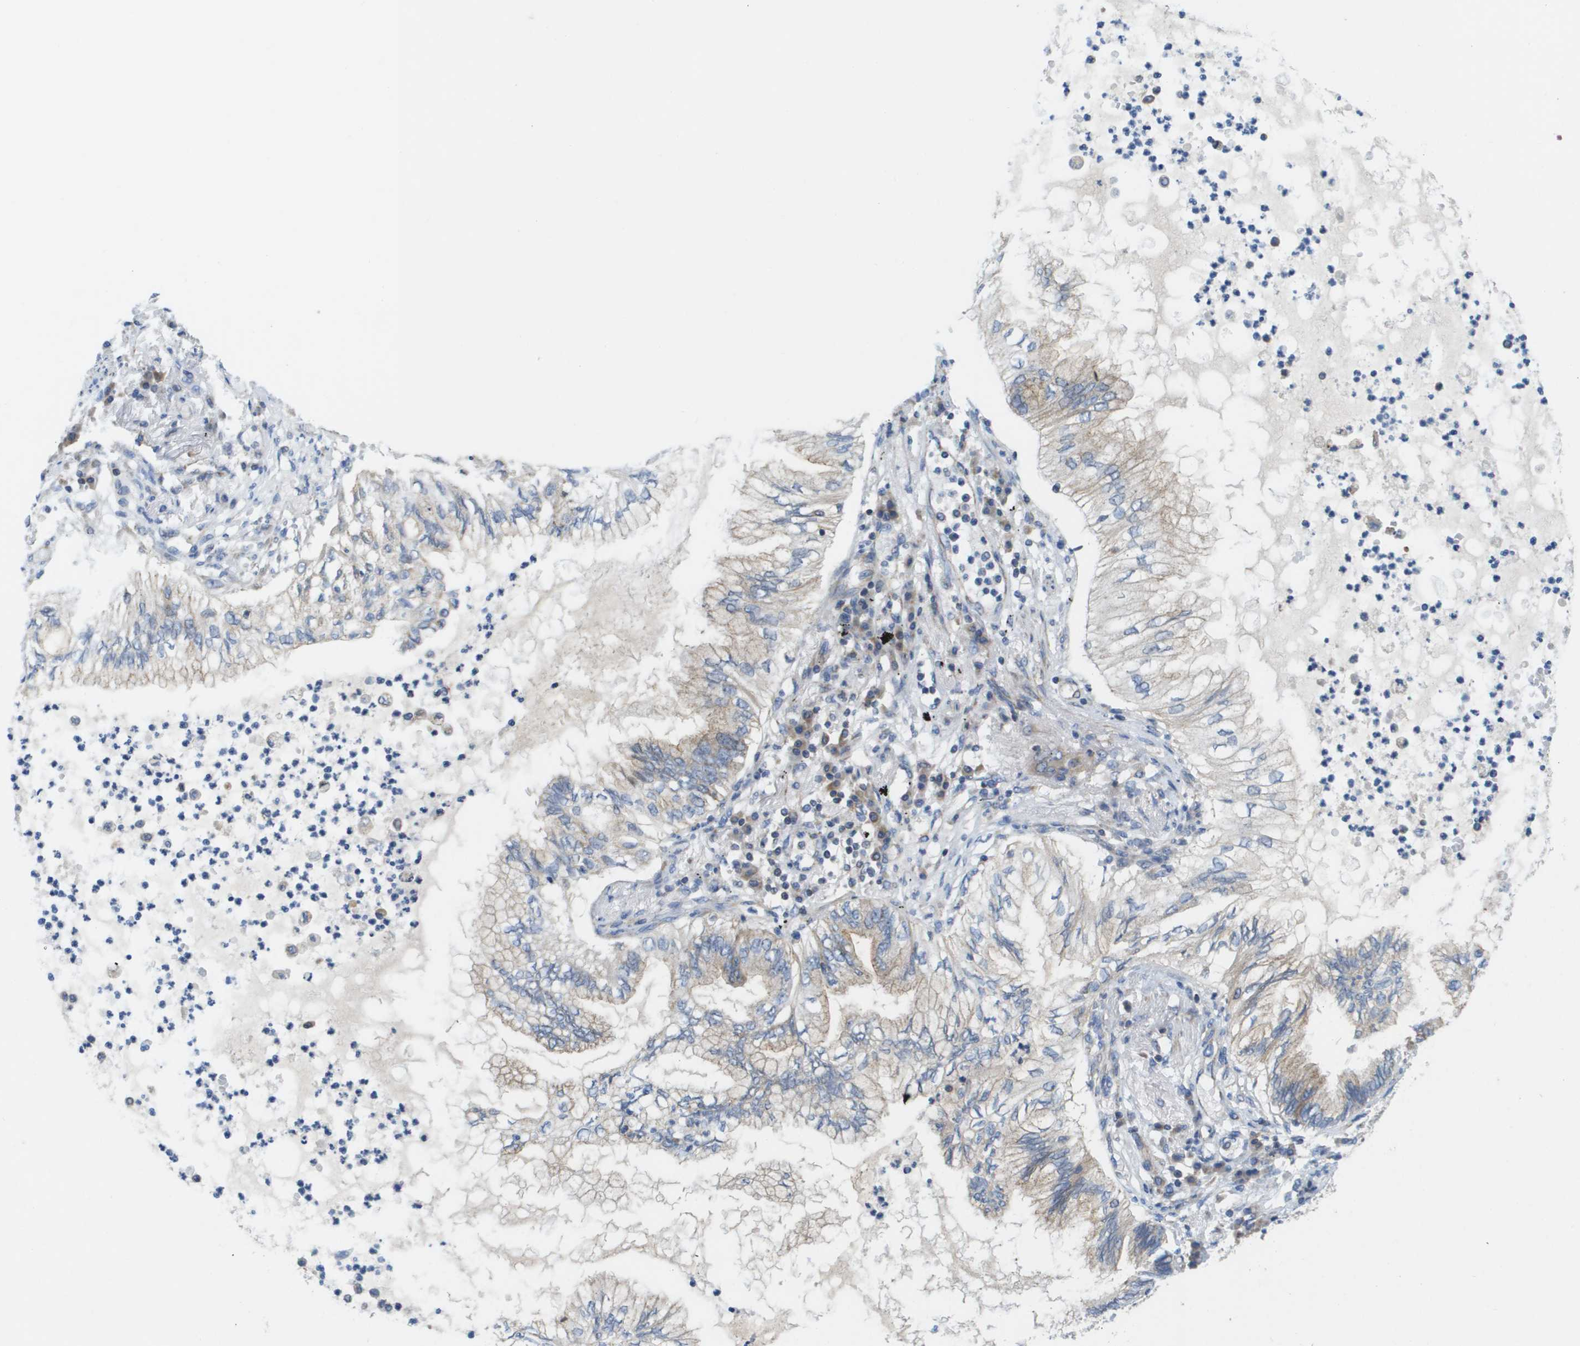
{"staining": {"intensity": "weak", "quantity": "25%-75%", "location": "cytoplasmic/membranous"}, "tissue": "lung cancer", "cell_type": "Tumor cells", "image_type": "cancer", "snomed": [{"axis": "morphology", "description": "Normal tissue, NOS"}, {"axis": "morphology", "description": "Adenocarcinoma, NOS"}, {"axis": "topography", "description": "Bronchus"}, {"axis": "topography", "description": "Lung"}], "caption": "Immunohistochemistry staining of adenocarcinoma (lung), which demonstrates low levels of weak cytoplasmic/membranous expression in approximately 25%-75% of tumor cells indicating weak cytoplasmic/membranous protein expression. The staining was performed using DAB (brown) for protein detection and nuclei were counterstained in hematoxylin (blue).", "gene": "FIS1", "patient": {"sex": "female", "age": 70}}